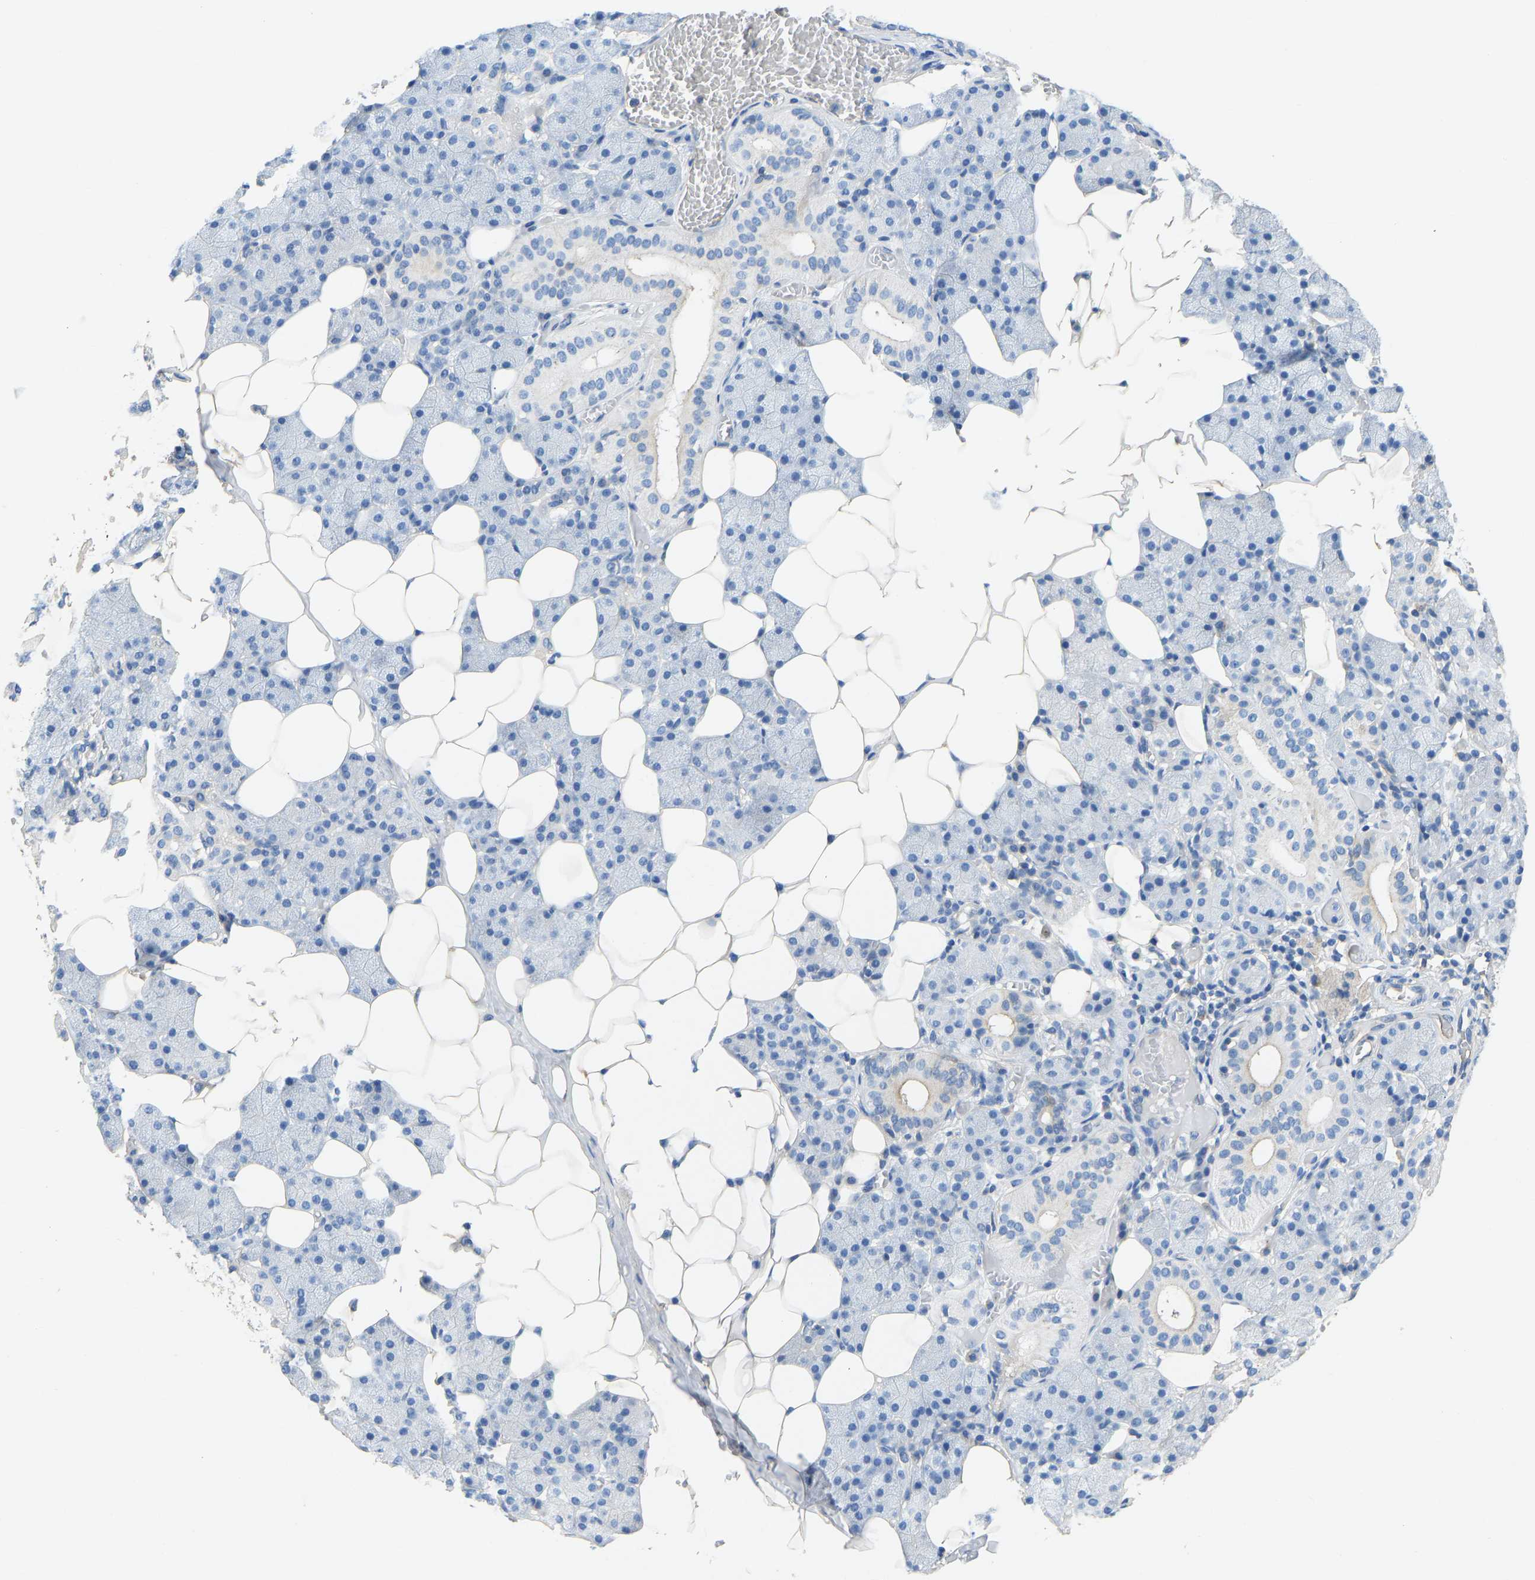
{"staining": {"intensity": "weak", "quantity": "<25%", "location": "cytoplasmic/membranous"}, "tissue": "salivary gland", "cell_type": "Glandular cells", "image_type": "normal", "snomed": [{"axis": "morphology", "description": "Normal tissue, NOS"}, {"axis": "topography", "description": "Salivary gland"}], "caption": "Immunohistochemistry histopathology image of benign human salivary gland stained for a protein (brown), which reveals no staining in glandular cells. (DAB immunohistochemistry with hematoxylin counter stain).", "gene": "TECTA", "patient": {"sex": "female", "age": 33}}